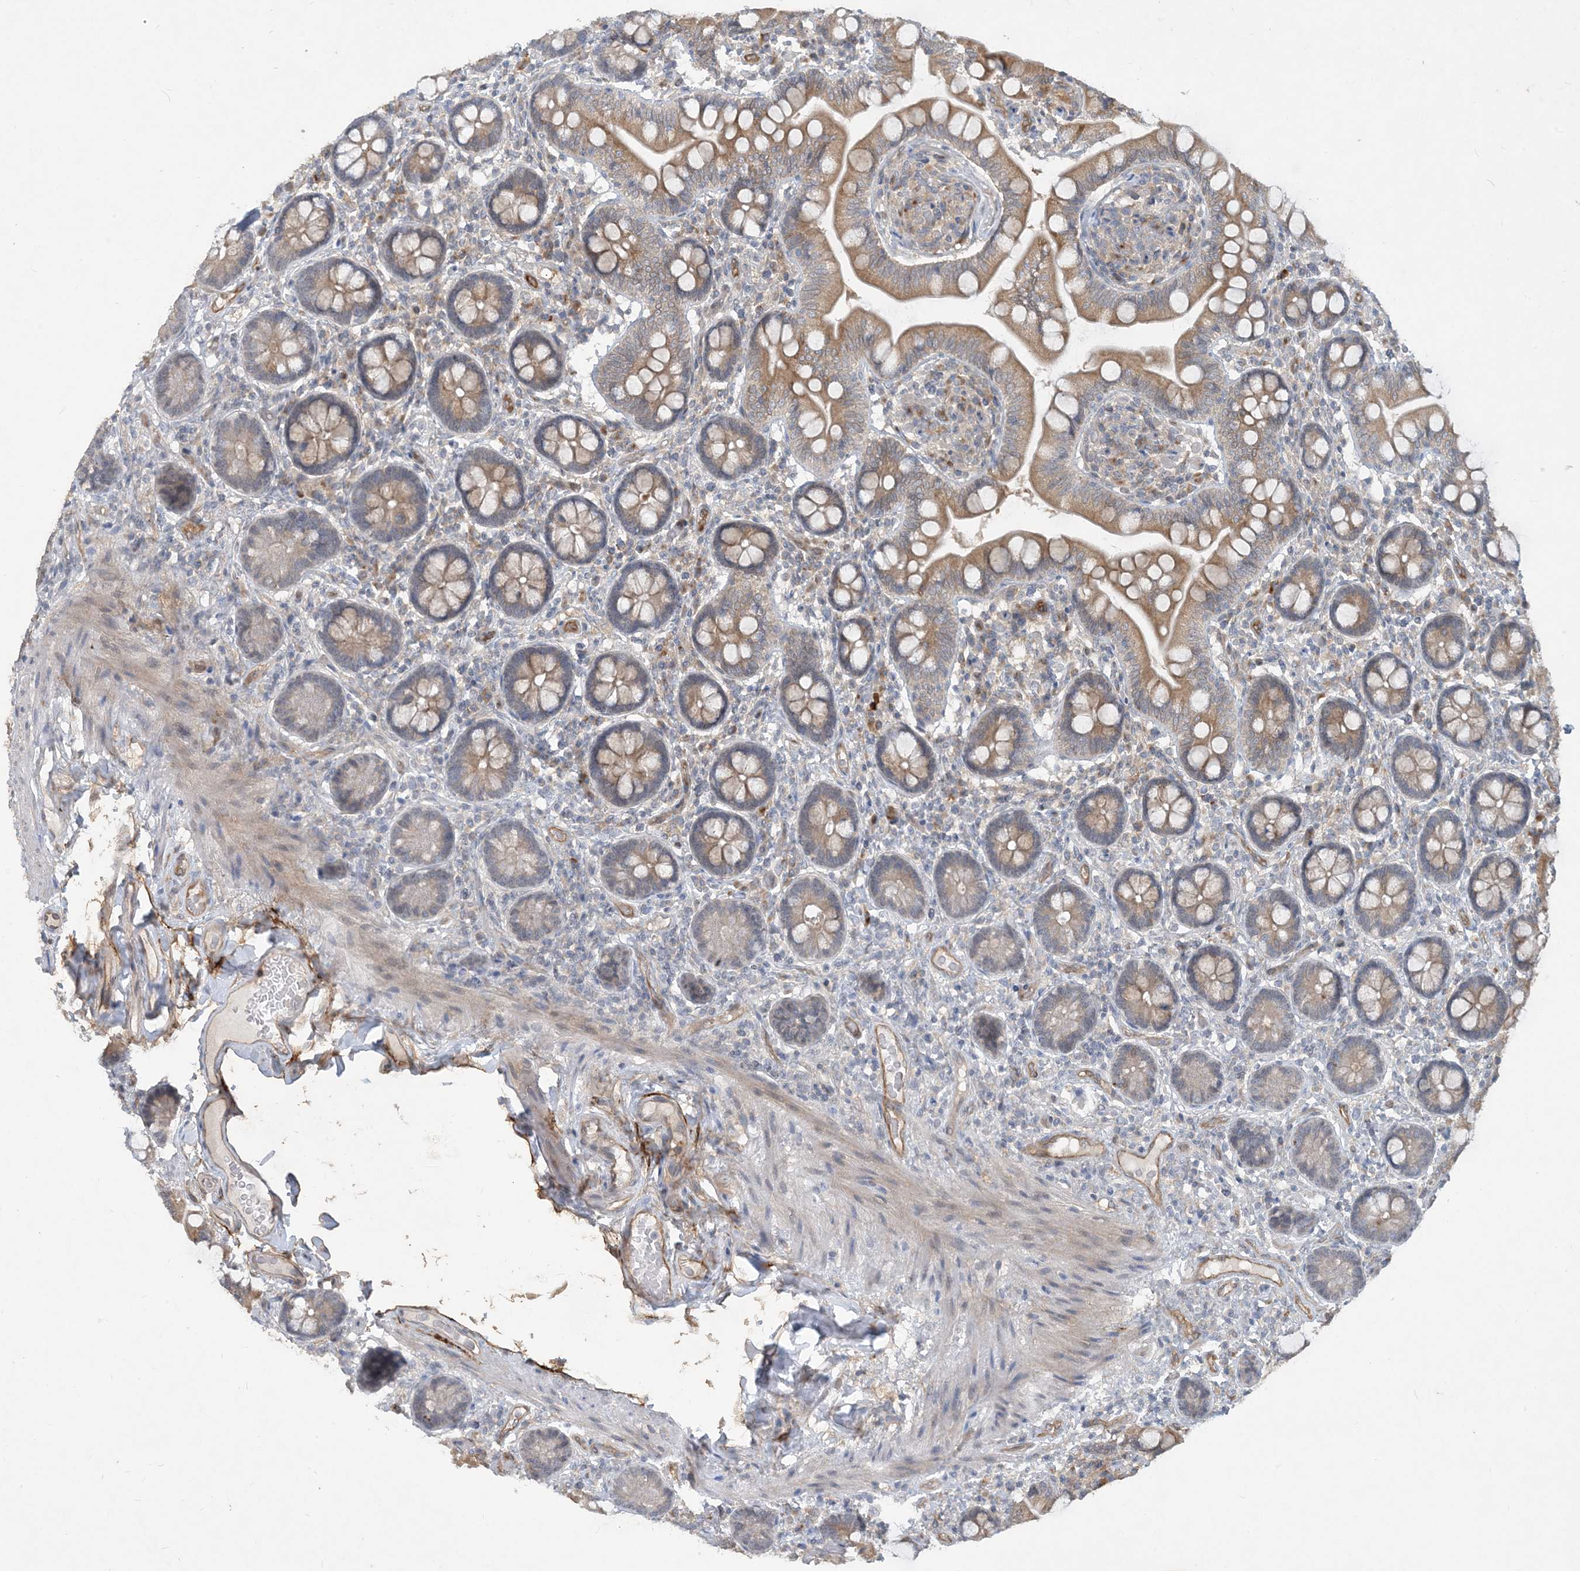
{"staining": {"intensity": "moderate", "quantity": ">75%", "location": "cytoplasmic/membranous"}, "tissue": "small intestine", "cell_type": "Glandular cells", "image_type": "normal", "snomed": [{"axis": "morphology", "description": "Normal tissue, NOS"}, {"axis": "topography", "description": "Small intestine"}], "caption": "DAB (3,3'-diaminobenzidine) immunohistochemical staining of benign small intestine exhibits moderate cytoplasmic/membranous protein expression in about >75% of glandular cells.", "gene": "CDS1", "patient": {"sex": "female", "age": 64}}